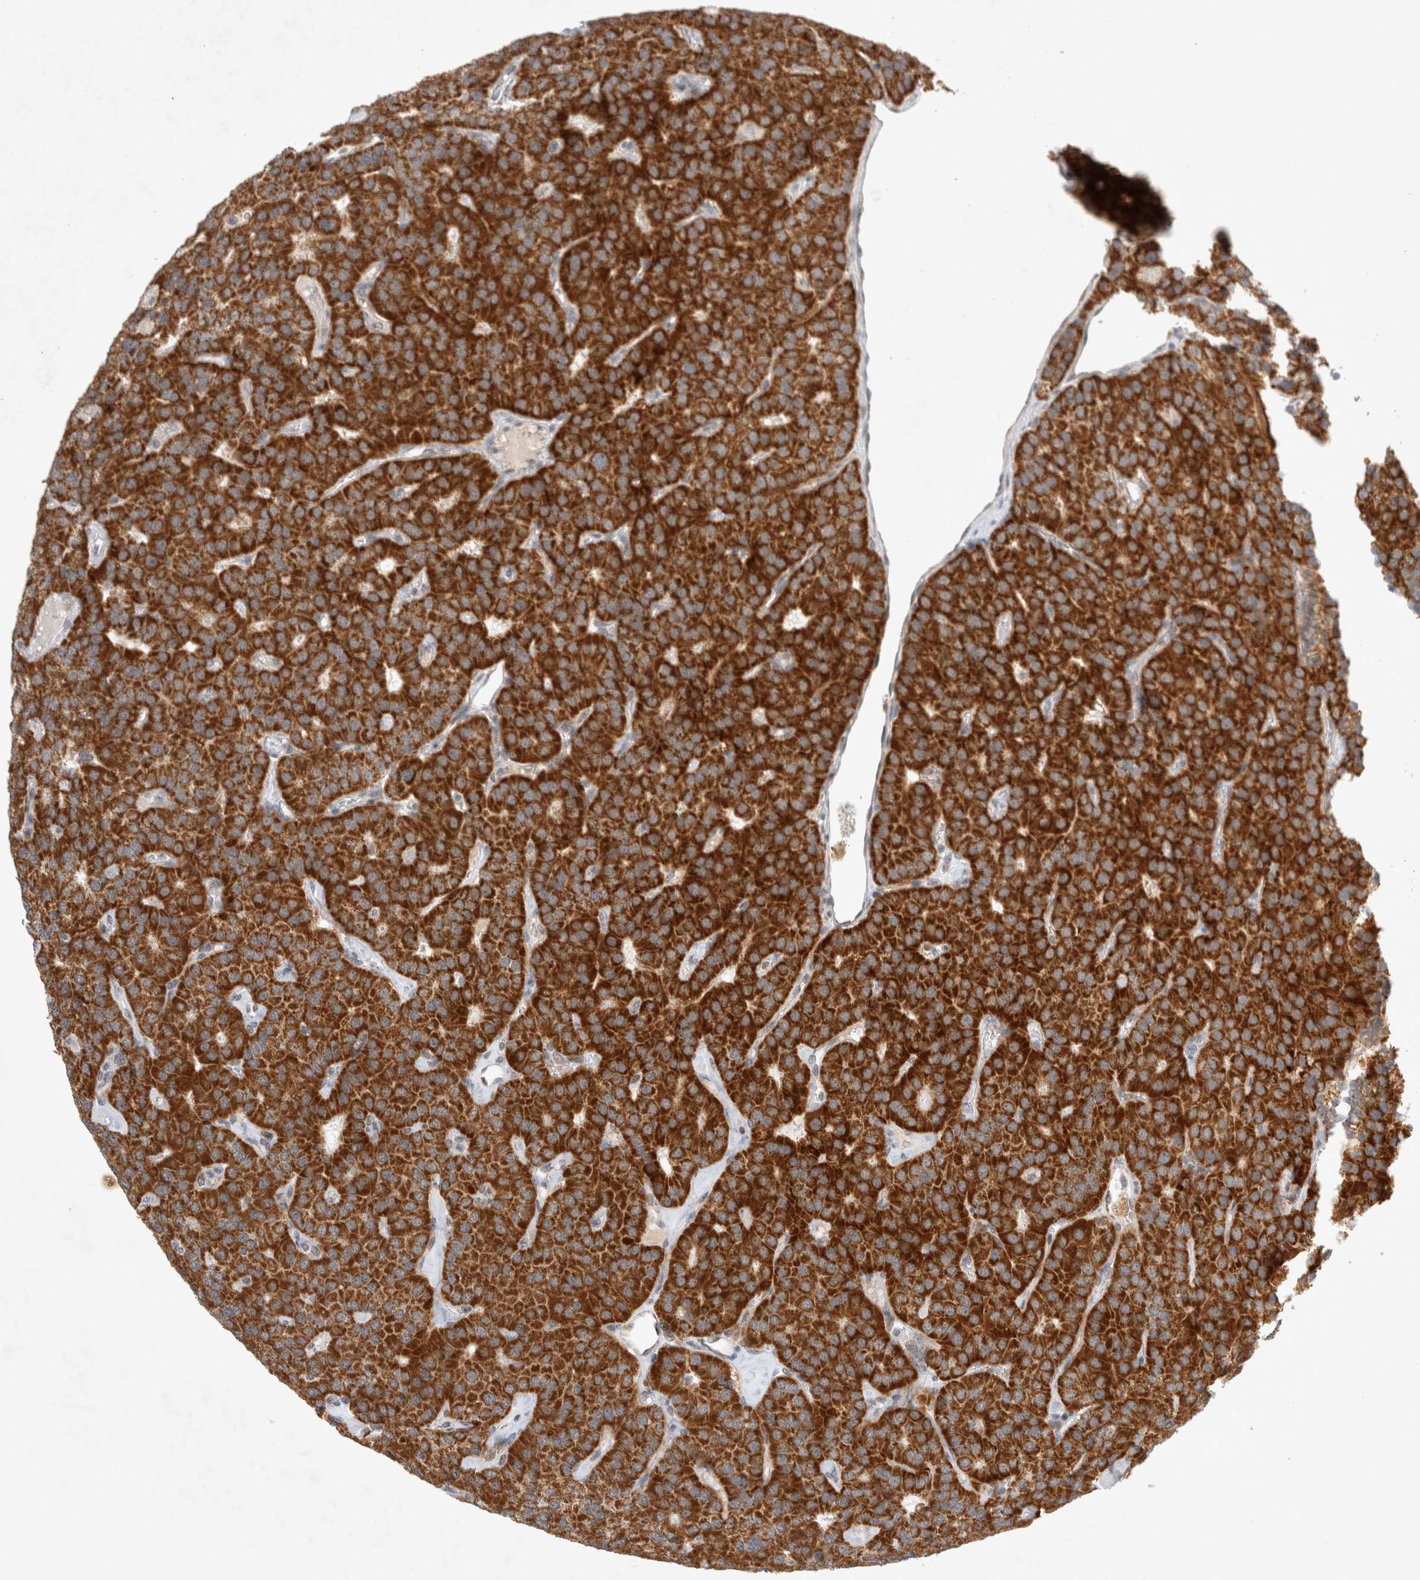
{"staining": {"intensity": "strong", "quantity": ">75%", "location": "cytoplasmic/membranous"}, "tissue": "parathyroid gland", "cell_type": "Glandular cells", "image_type": "normal", "snomed": [{"axis": "morphology", "description": "Normal tissue, NOS"}, {"axis": "morphology", "description": "Adenoma, NOS"}, {"axis": "topography", "description": "Parathyroid gland"}], "caption": "Immunohistochemistry (IHC) histopathology image of unremarkable human parathyroid gland stained for a protein (brown), which shows high levels of strong cytoplasmic/membranous positivity in approximately >75% of glandular cells.", "gene": "MRPL37", "patient": {"sex": "female", "age": 86}}